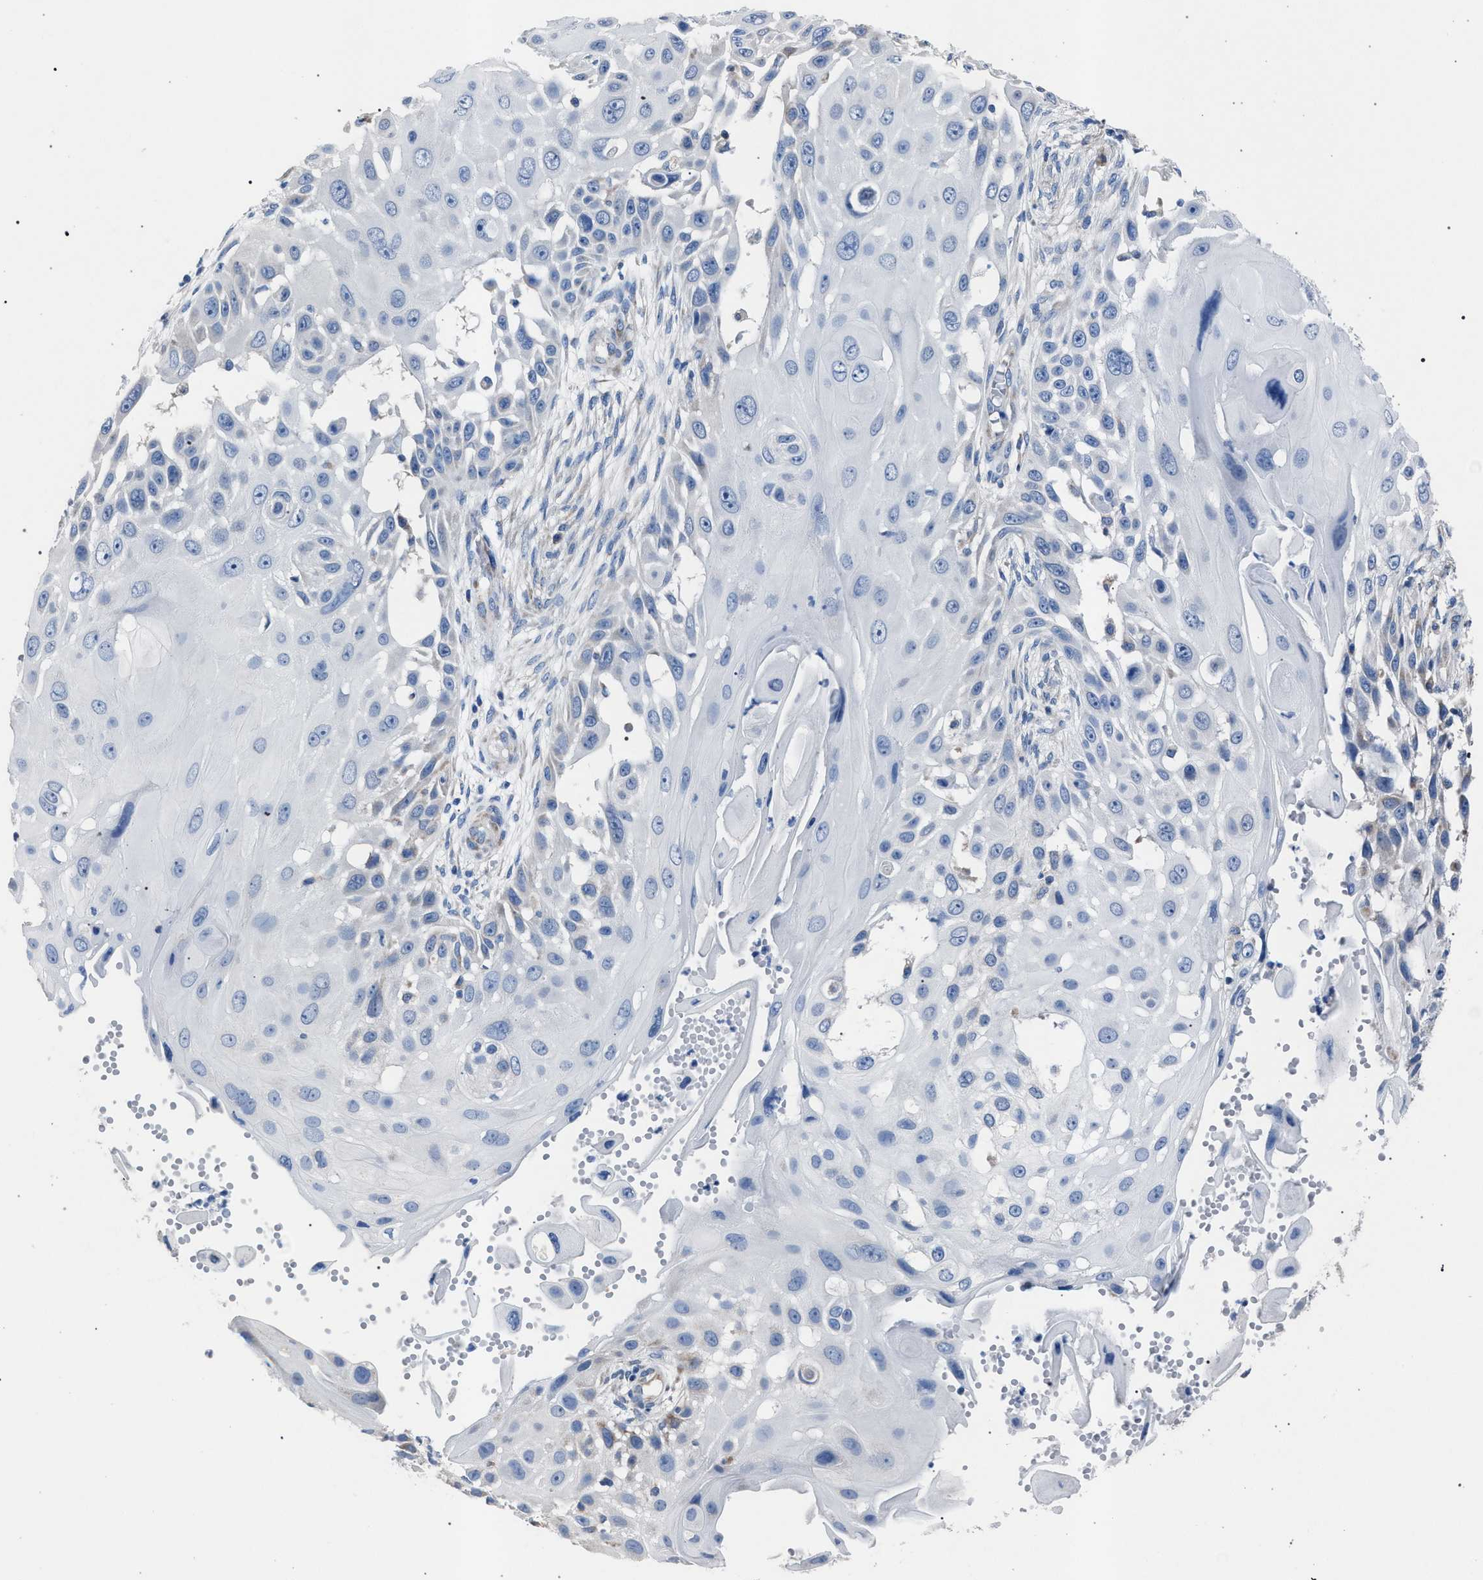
{"staining": {"intensity": "negative", "quantity": "none", "location": "none"}, "tissue": "skin cancer", "cell_type": "Tumor cells", "image_type": "cancer", "snomed": [{"axis": "morphology", "description": "Squamous cell carcinoma, NOS"}, {"axis": "topography", "description": "Skin"}], "caption": "This is a micrograph of immunohistochemistry (IHC) staining of squamous cell carcinoma (skin), which shows no positivity in tumor cells.", "gene": "CRYZ", "patient": {"sex": "female", "age": 44}}